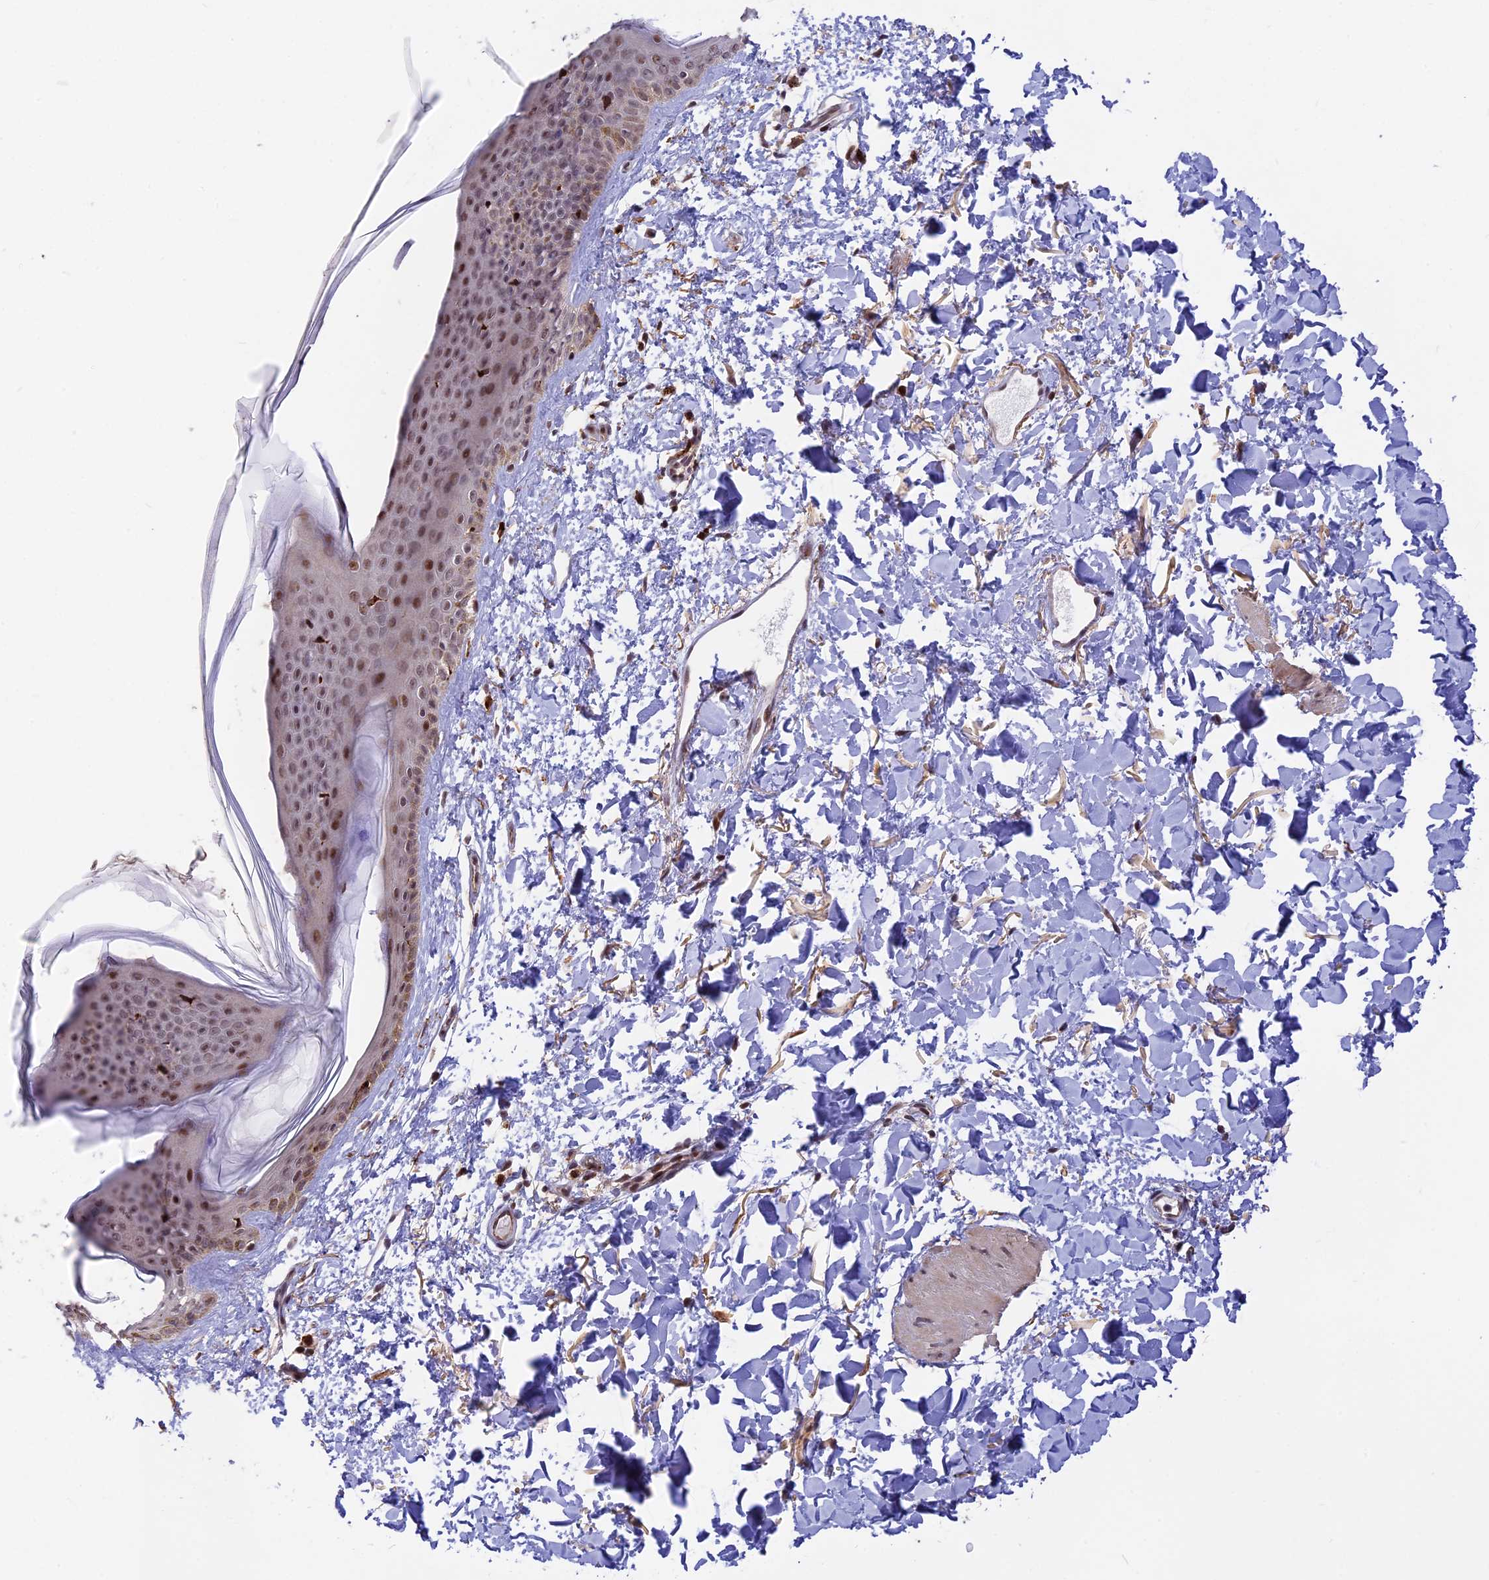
{"staining": {"intensity": "moderate", "quantity": ">75%", "location": "nuclear"}, "tissue": "skin", "cell_type": "Fibroblasts", "image_type": "normal", "snomed": [{"axis": "morphology", "description": "Normal tissue, NOS"}, {"axis": "topography", "description": "Skin"}], "caption": "Skin stained with DAB immunohistochemistry (IHC) shows medium levels of moderate nuclear expression in about >75% of fibroblasts. (DAB IHC, brown staining for protein, blue staining for nuclei).", "gene": "POLR2C", "patient": {"sex": "female", "age": 58}}